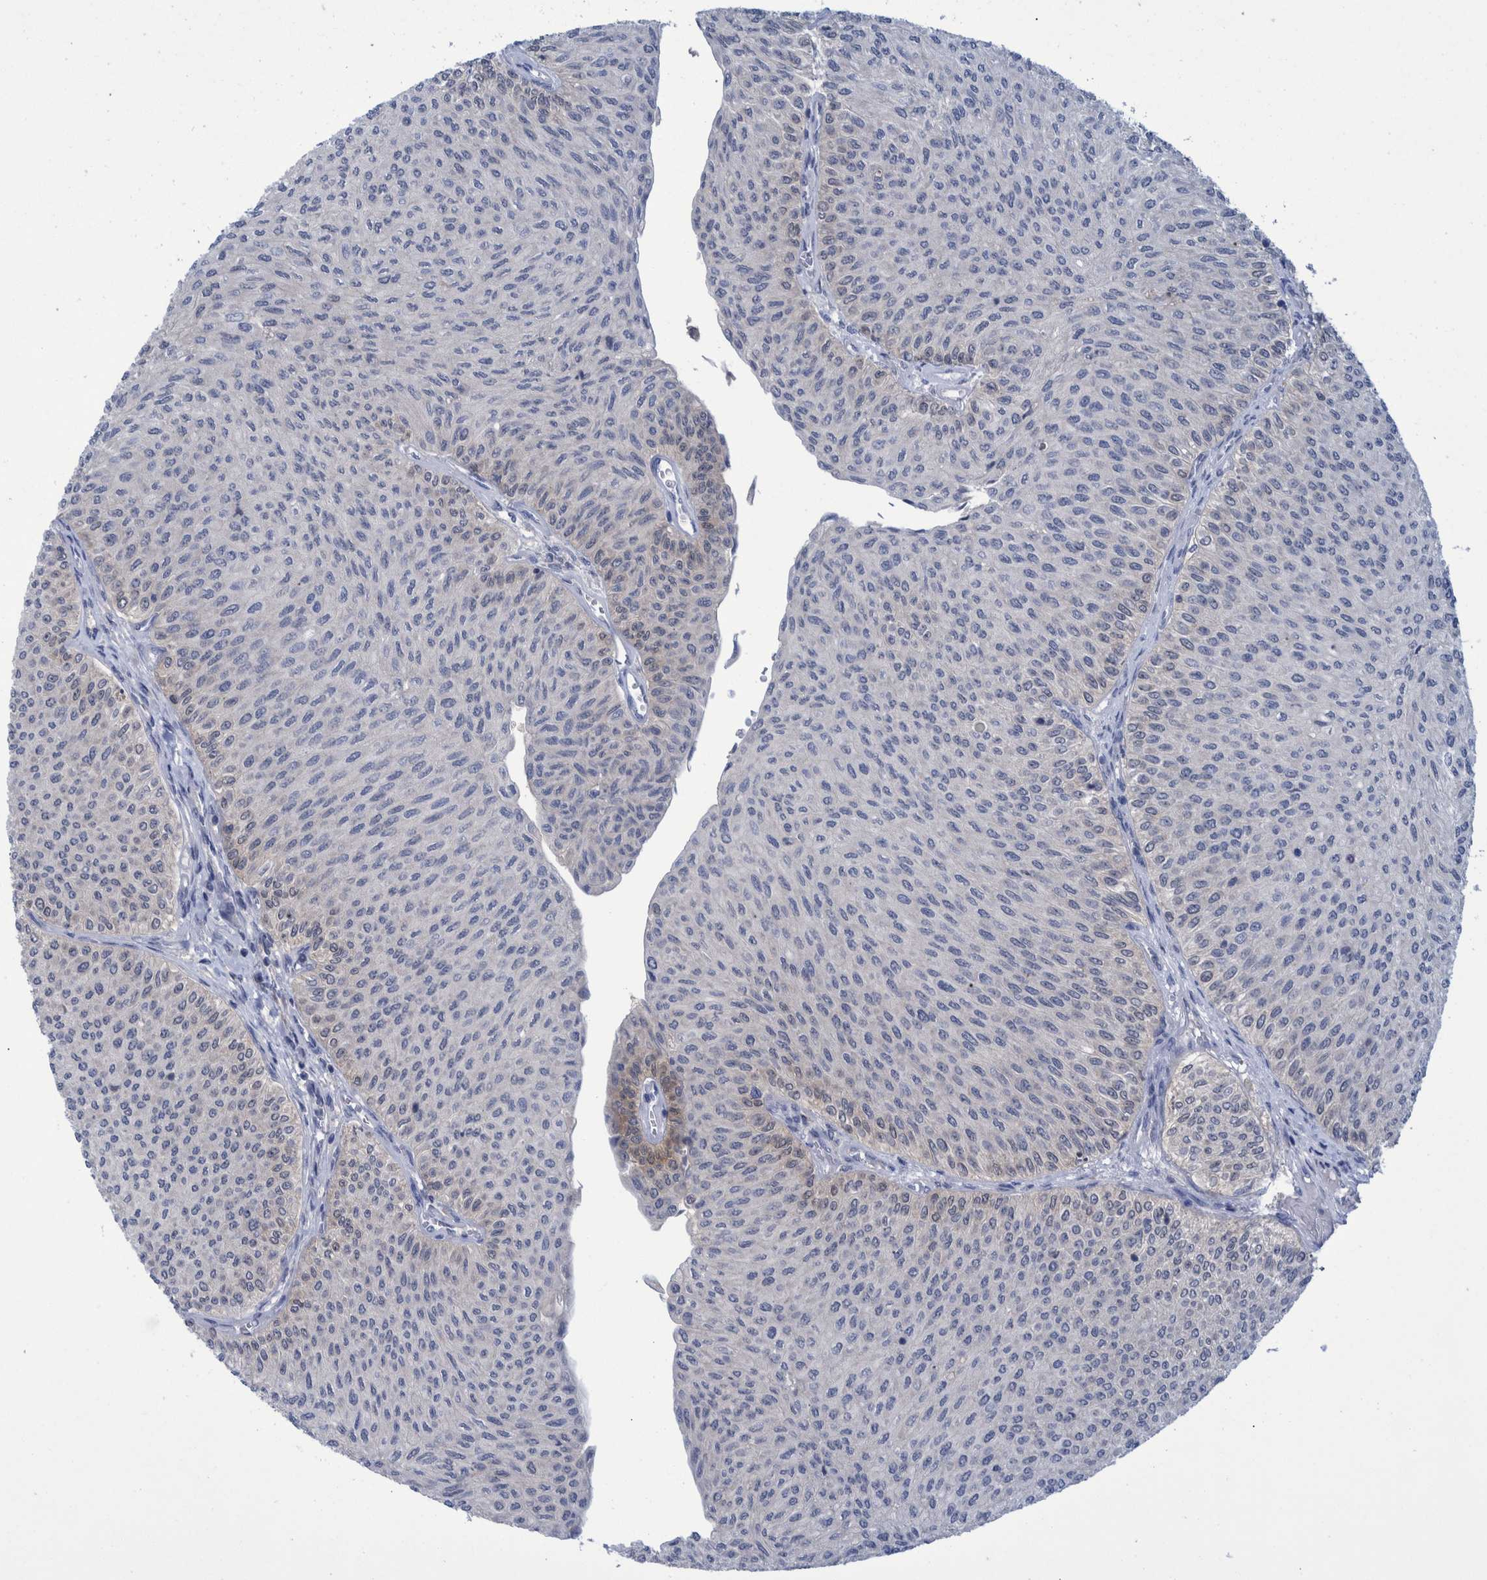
{"staining": {"intensity": "negative", "quantity": "none", "location": "none"}, "tissue": "urothelial cancer", "cell_type": "Tumor cells", "image_type": "cancer", "snomed": [{"axis": "morphology", "description": "Urothelial carcinoma, Low grade"}, {"axis": "topography", "description": "Urinary bladder"}], "caption": "The micrograph displays no significant positivity in tumor cells of low-grade urothelial carcinoma. Nuclei are stained in blue.", "gene": "PCYT2", "patient": {"sex": "male", "age": 78}}